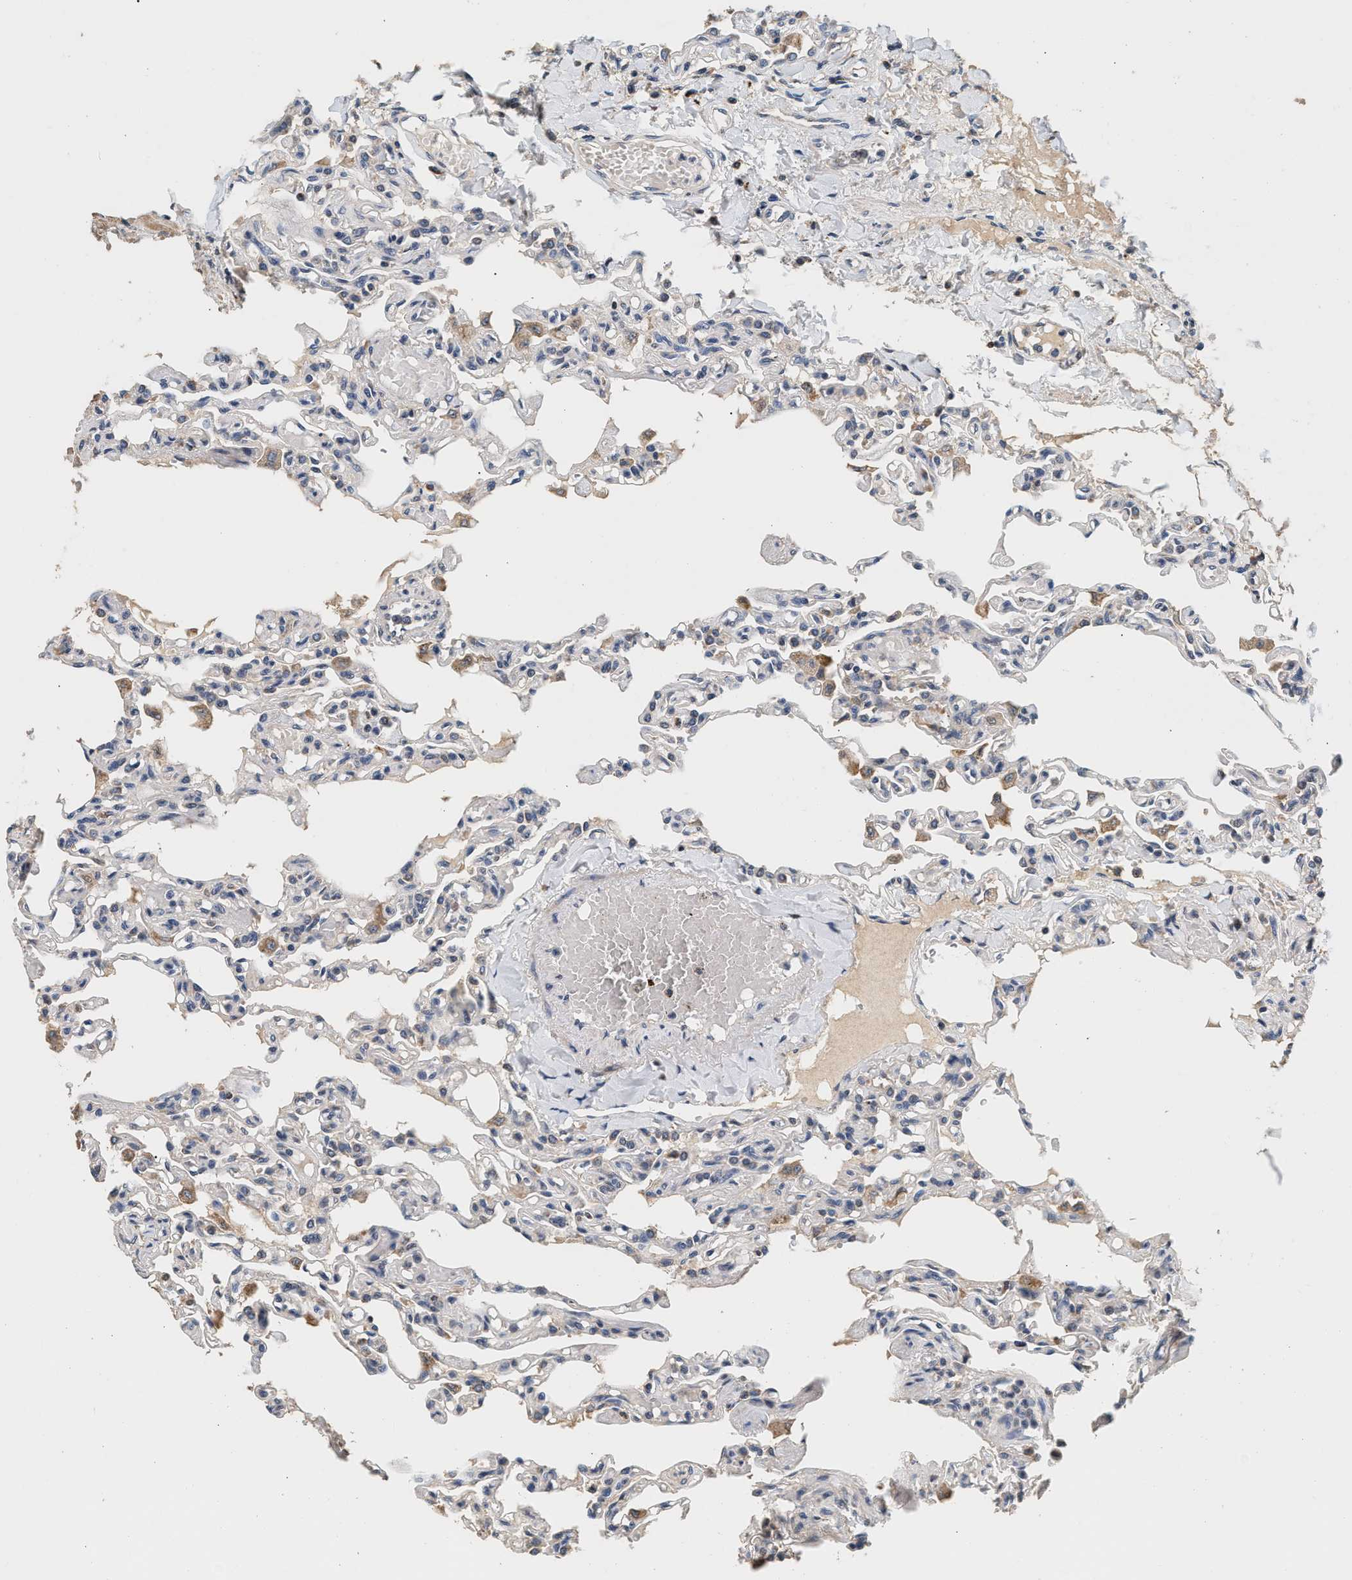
{"staining": {"intensity": "negative", "quantity": "none", "location": "none"}, "tissue": "lung", "cell_type": "Alveolar cells", "image_type": "normal", "snomed": [{"axis": "morphology", "description": "Normal tissue, NOS"}, {"axis": "topography", "description": "Lung"}], "caption": "High magnification brightfield microscopy of benign lung stained with DAB (brown) and counterstained with hematoxylin (blue): alveolar cells show no significant positivity. (DAB IHC visualized using brightfield microscopy, high magnification).", "gene": "PTGR3", "patient": {"sex": "male", "age": 21}}